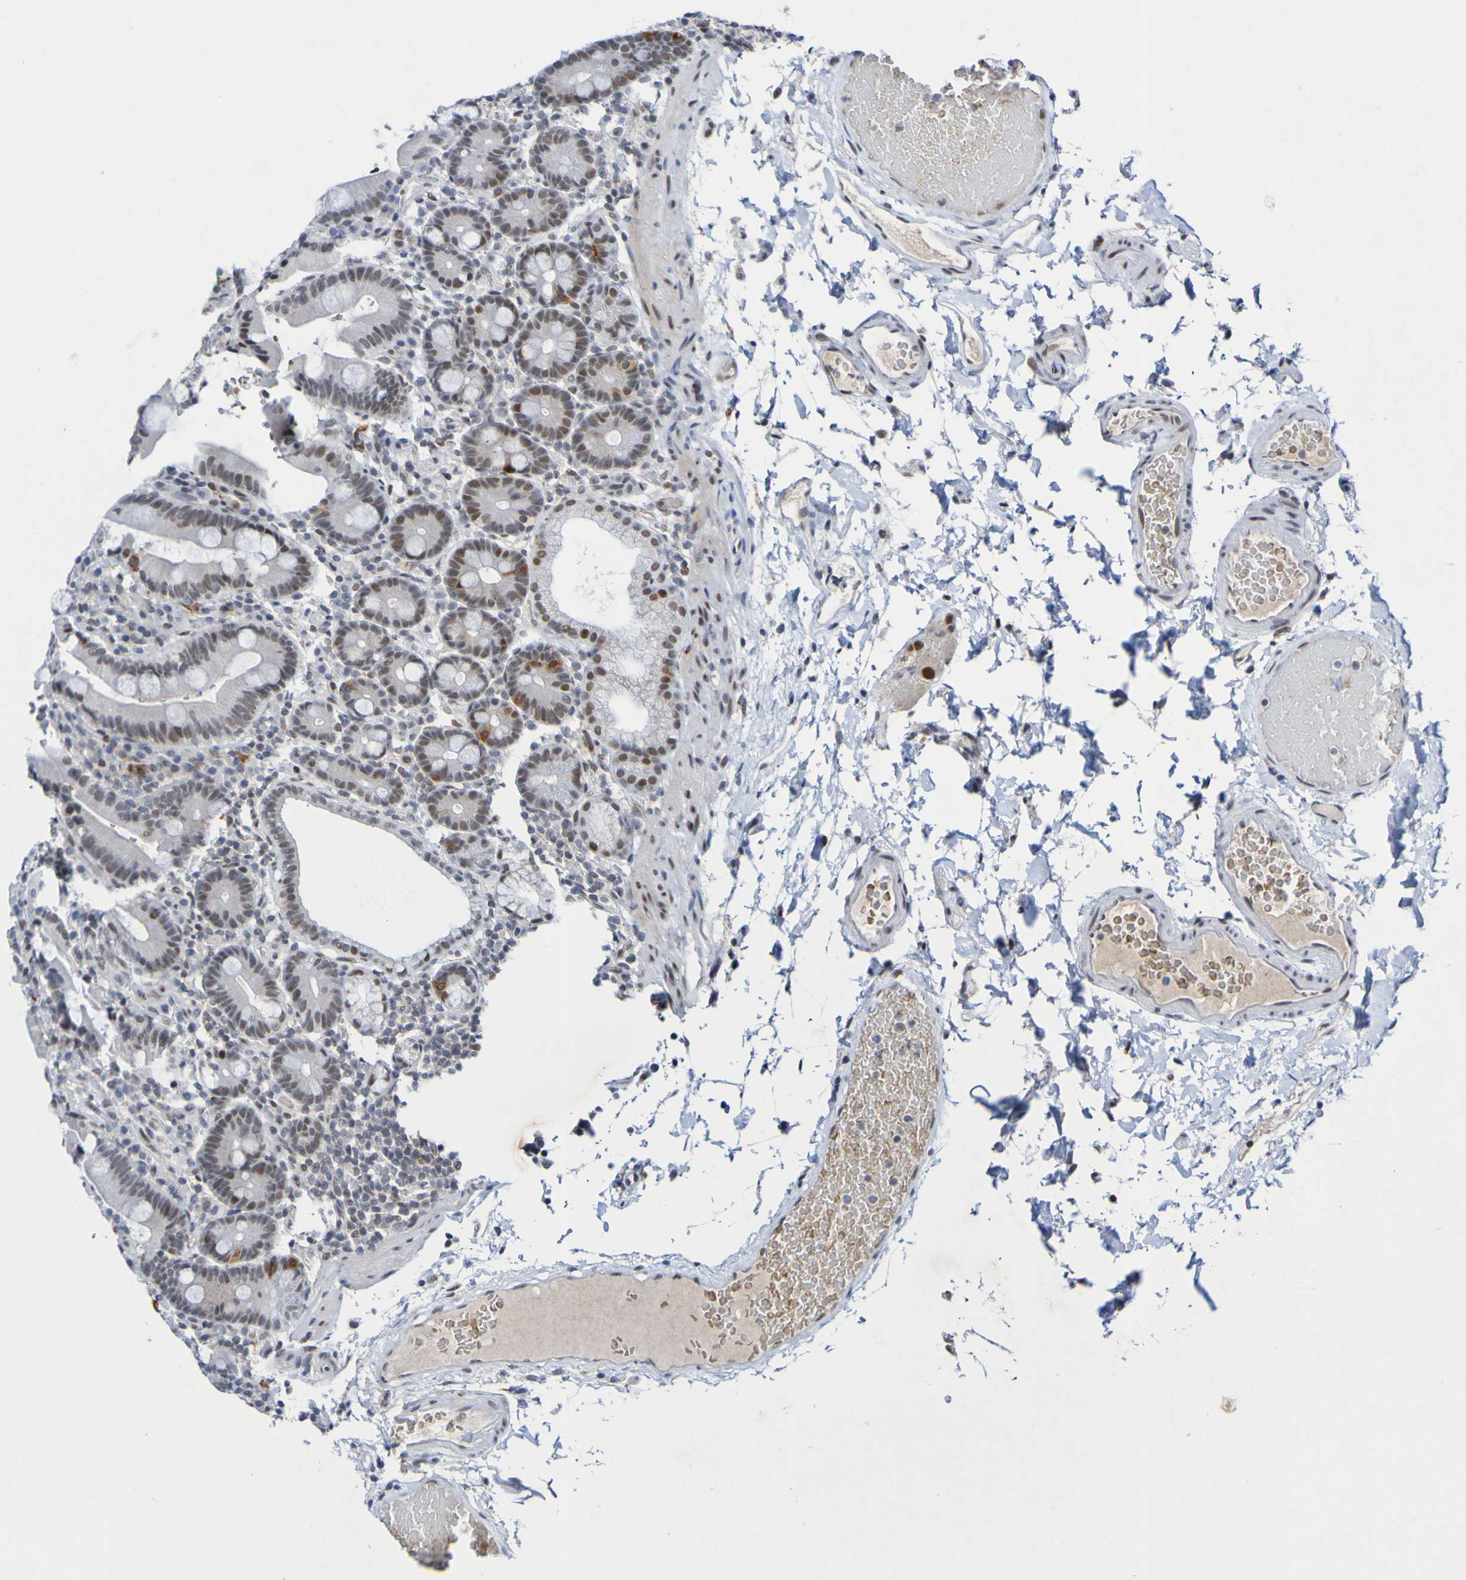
{"staining": {"intensity": "strong", "quantity": "<25%", "location": "nuclear"}, "tissue": "duodenum", "cell_type": "Glandular cells", "image_type": "normal", "snomed": [{"axis": "morphology", "description": "Normal tissue, NOS"}, {"axis": "topography", "description": "Small intestine, NOS"}], "caption": "Benign duodenum demonstrates strong nuclear staining in about <25% of glandular cells.", "gene": "PCGF1", "patient": {"sex": "female", "age": 71}}